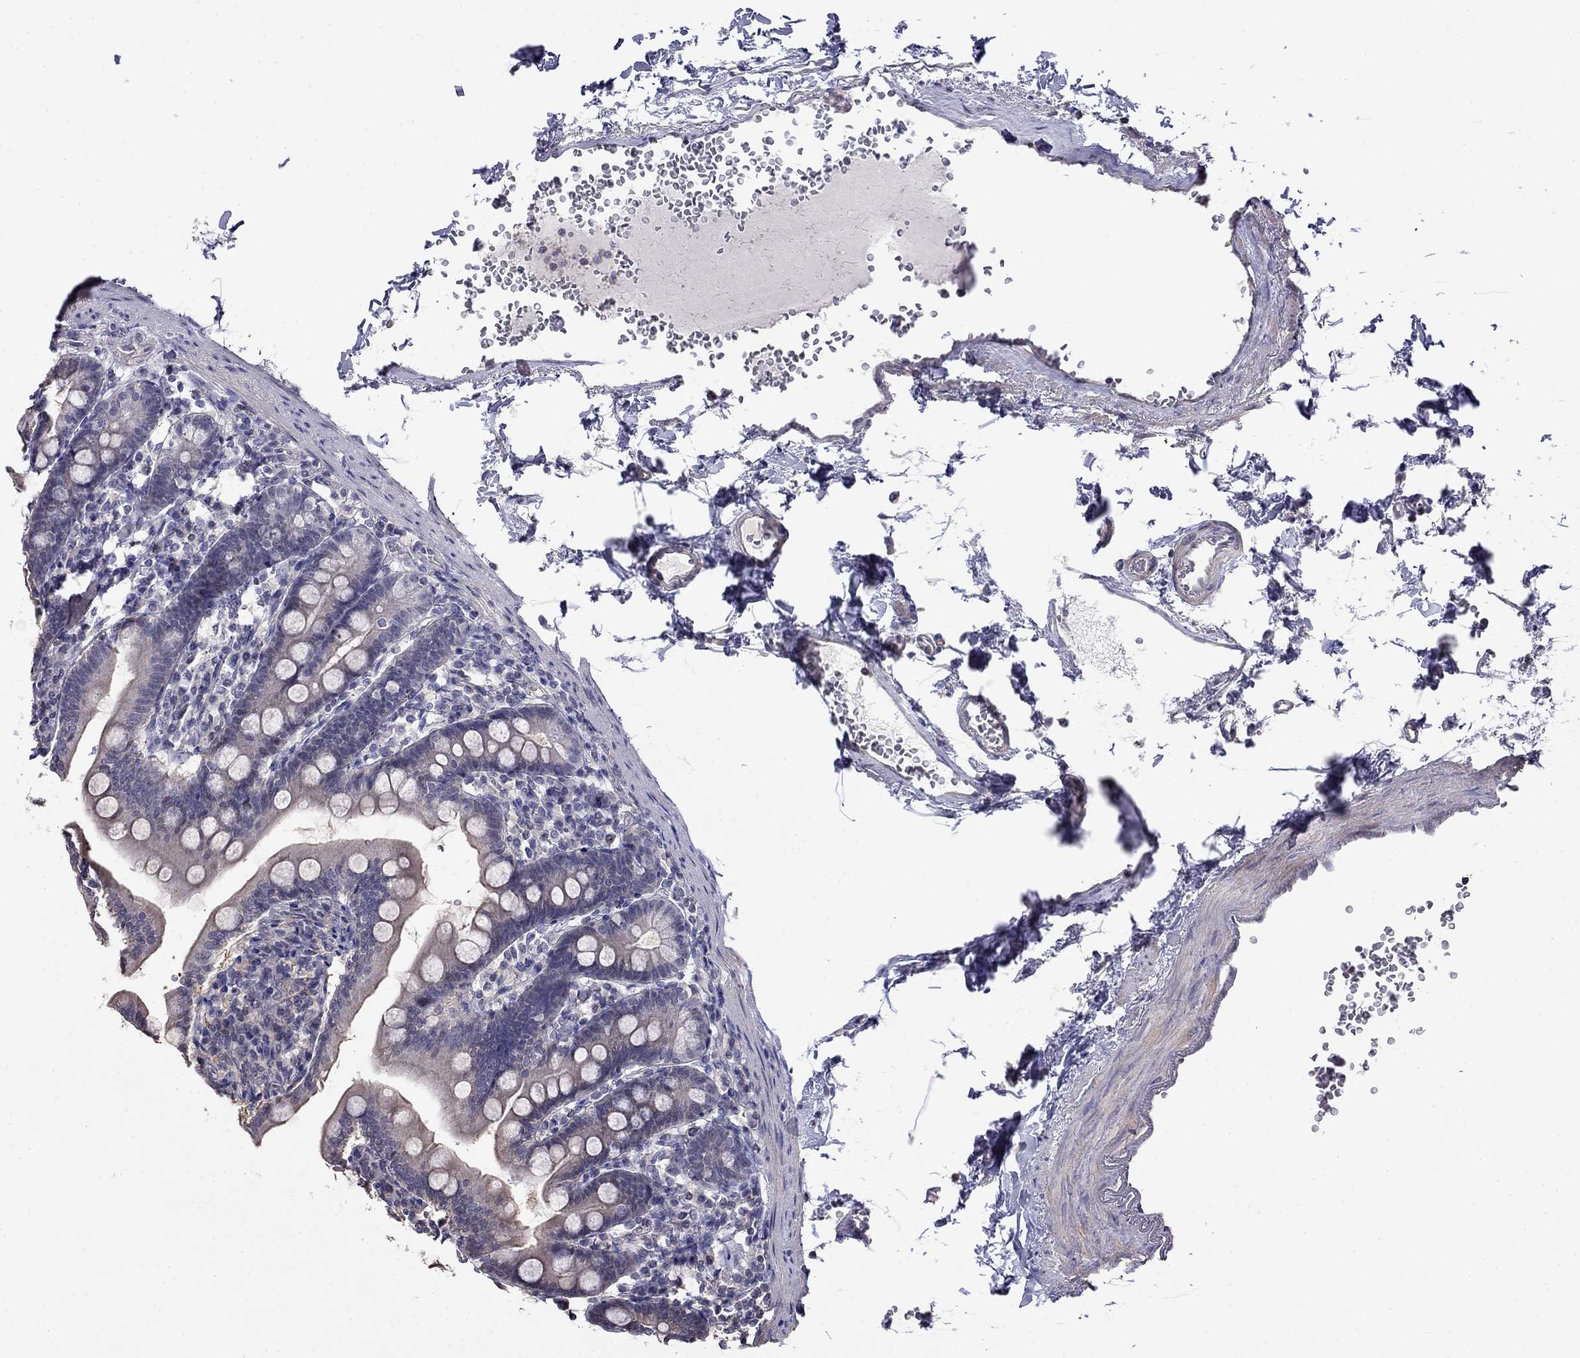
{"staining": {"intensity": "weak", "quantity": "<25%", "location": "cytoplasmic/membranous"}, "tissue": "duodenum", "cell_type": "Glandular cells", "image_type": "normal", "snomed": [{"axis": "morphology", "description": "Normal tissue, NOS"}, {"axis": "topography", "description": "Duodenum"}], "caption": "The histopathology image demonstrates no significant staining in glandular cells of duodenum.", "gene": "GUCA1B", "patient": {"sex": "female", "age": 67}}